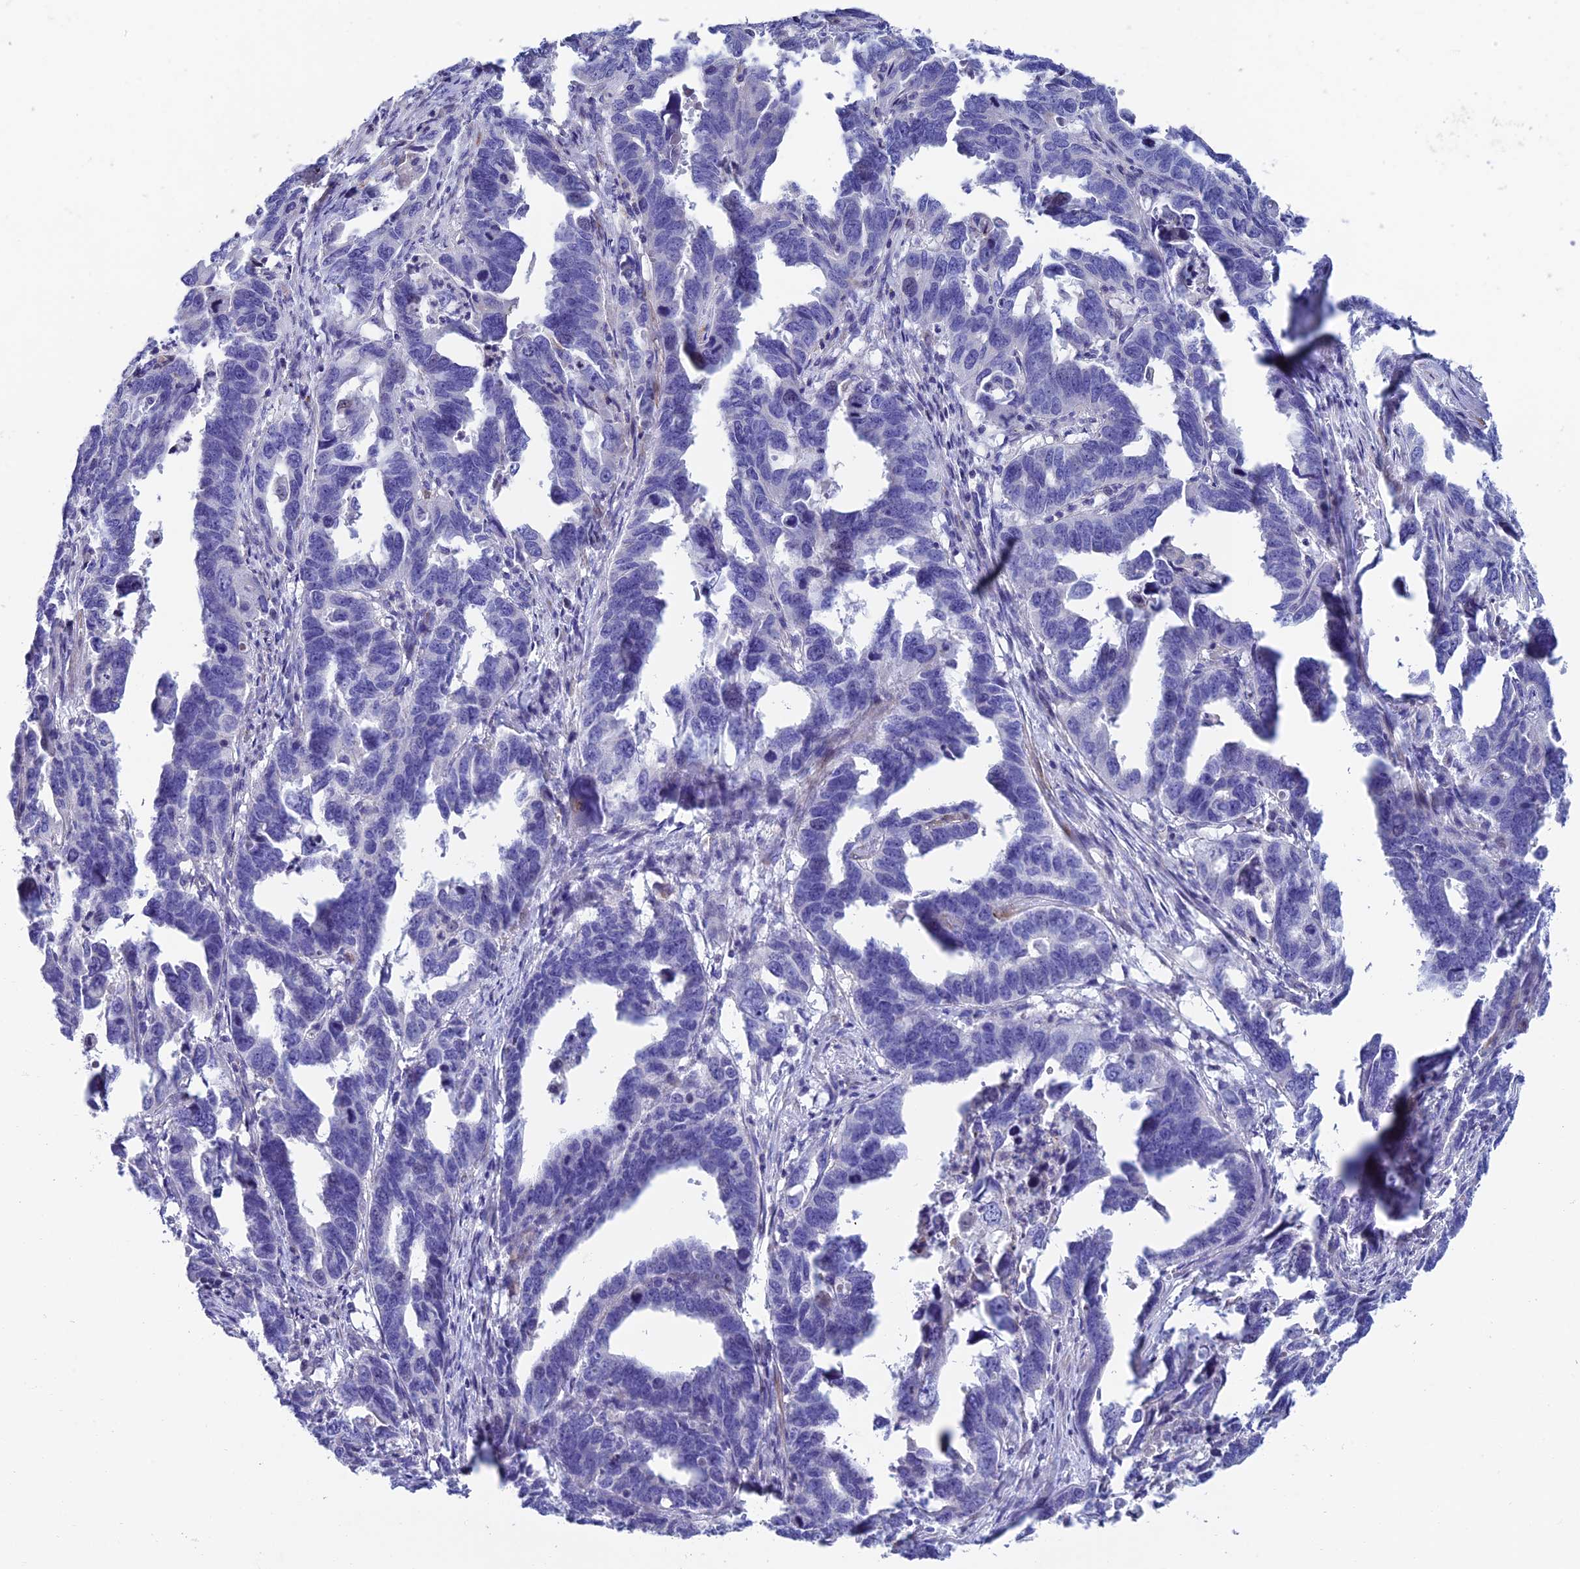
{"staining": {"intensity": "negative", "quantity": "none", "location": "none"}, "tissue": "endometrial cancer", "cell_type": "Tumor cells", "image_type": "cancer", "snomed": [{"axis": "morphology", "description": "Adenocarcinoma, NOS"}, {"axis": "topography", "description": "Endometrium"}], "caption": "A high-resolution photomicrograph shows immunohistochemistry (IHC) staining of adenocarcinoma (endometrial), which shows no significant positivity in tumor cells. (DAB immunohistochemistry with hematoxylin counter stain).", "gene": "FAM178B", "patient": {"sex": "female", "age": 65}}